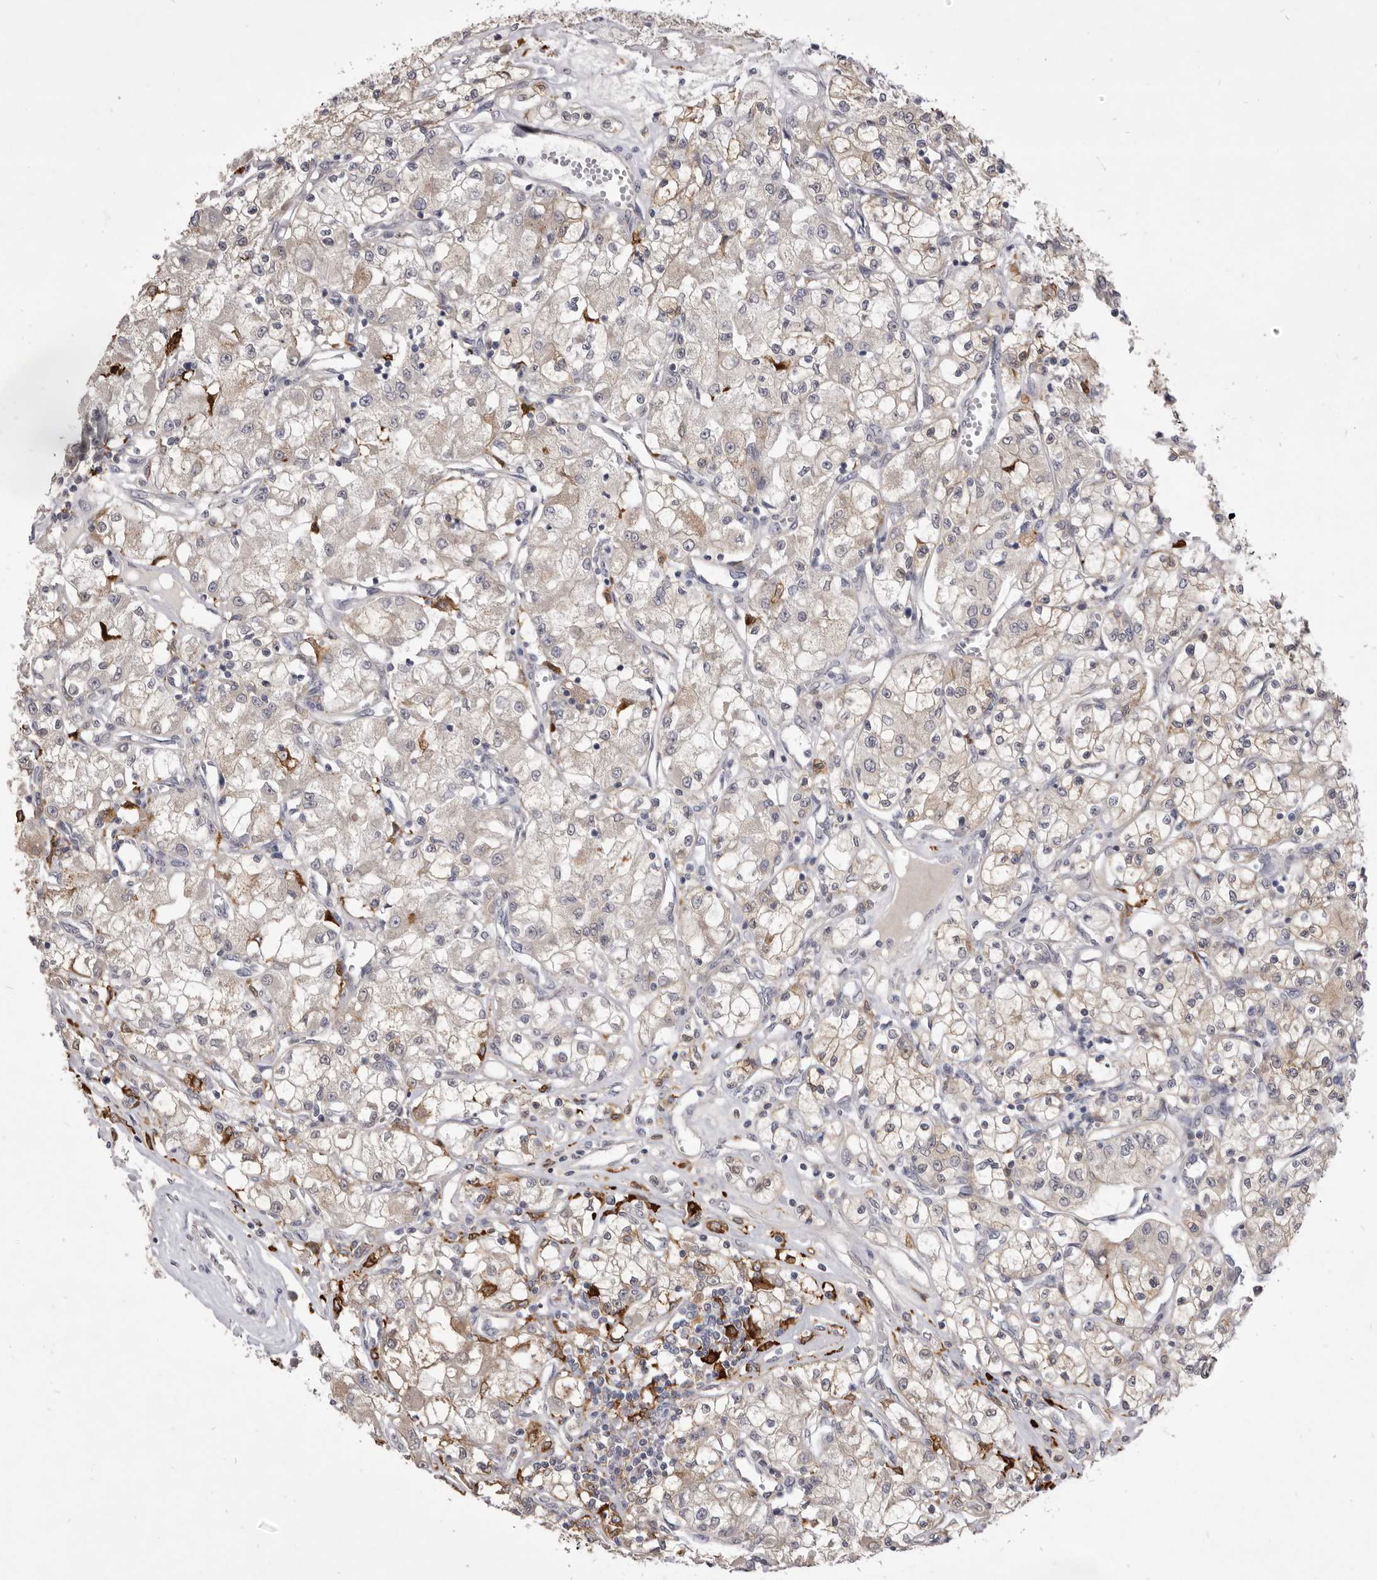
{"staining": {"intensity": "weak", "quantity": "<25%", "location": "cytoplasmic/membranous"}, "tissue": "renal cancer", "cell_type": "Tumor cells", "image_type": "cancer", "snomed": [{"axis": "morphology", "description": "Adenocarcinoma, NOS"}, {"axis": "topography", "description": "Kidney"}], "caption": "This is an immunohistochemistry (IHC) micrograph of human renal cancer (adenocarcinoma). There is no staining in tumor cells.", "gene": "VPS45", "patient": {"sex": "female", "age": 59}}